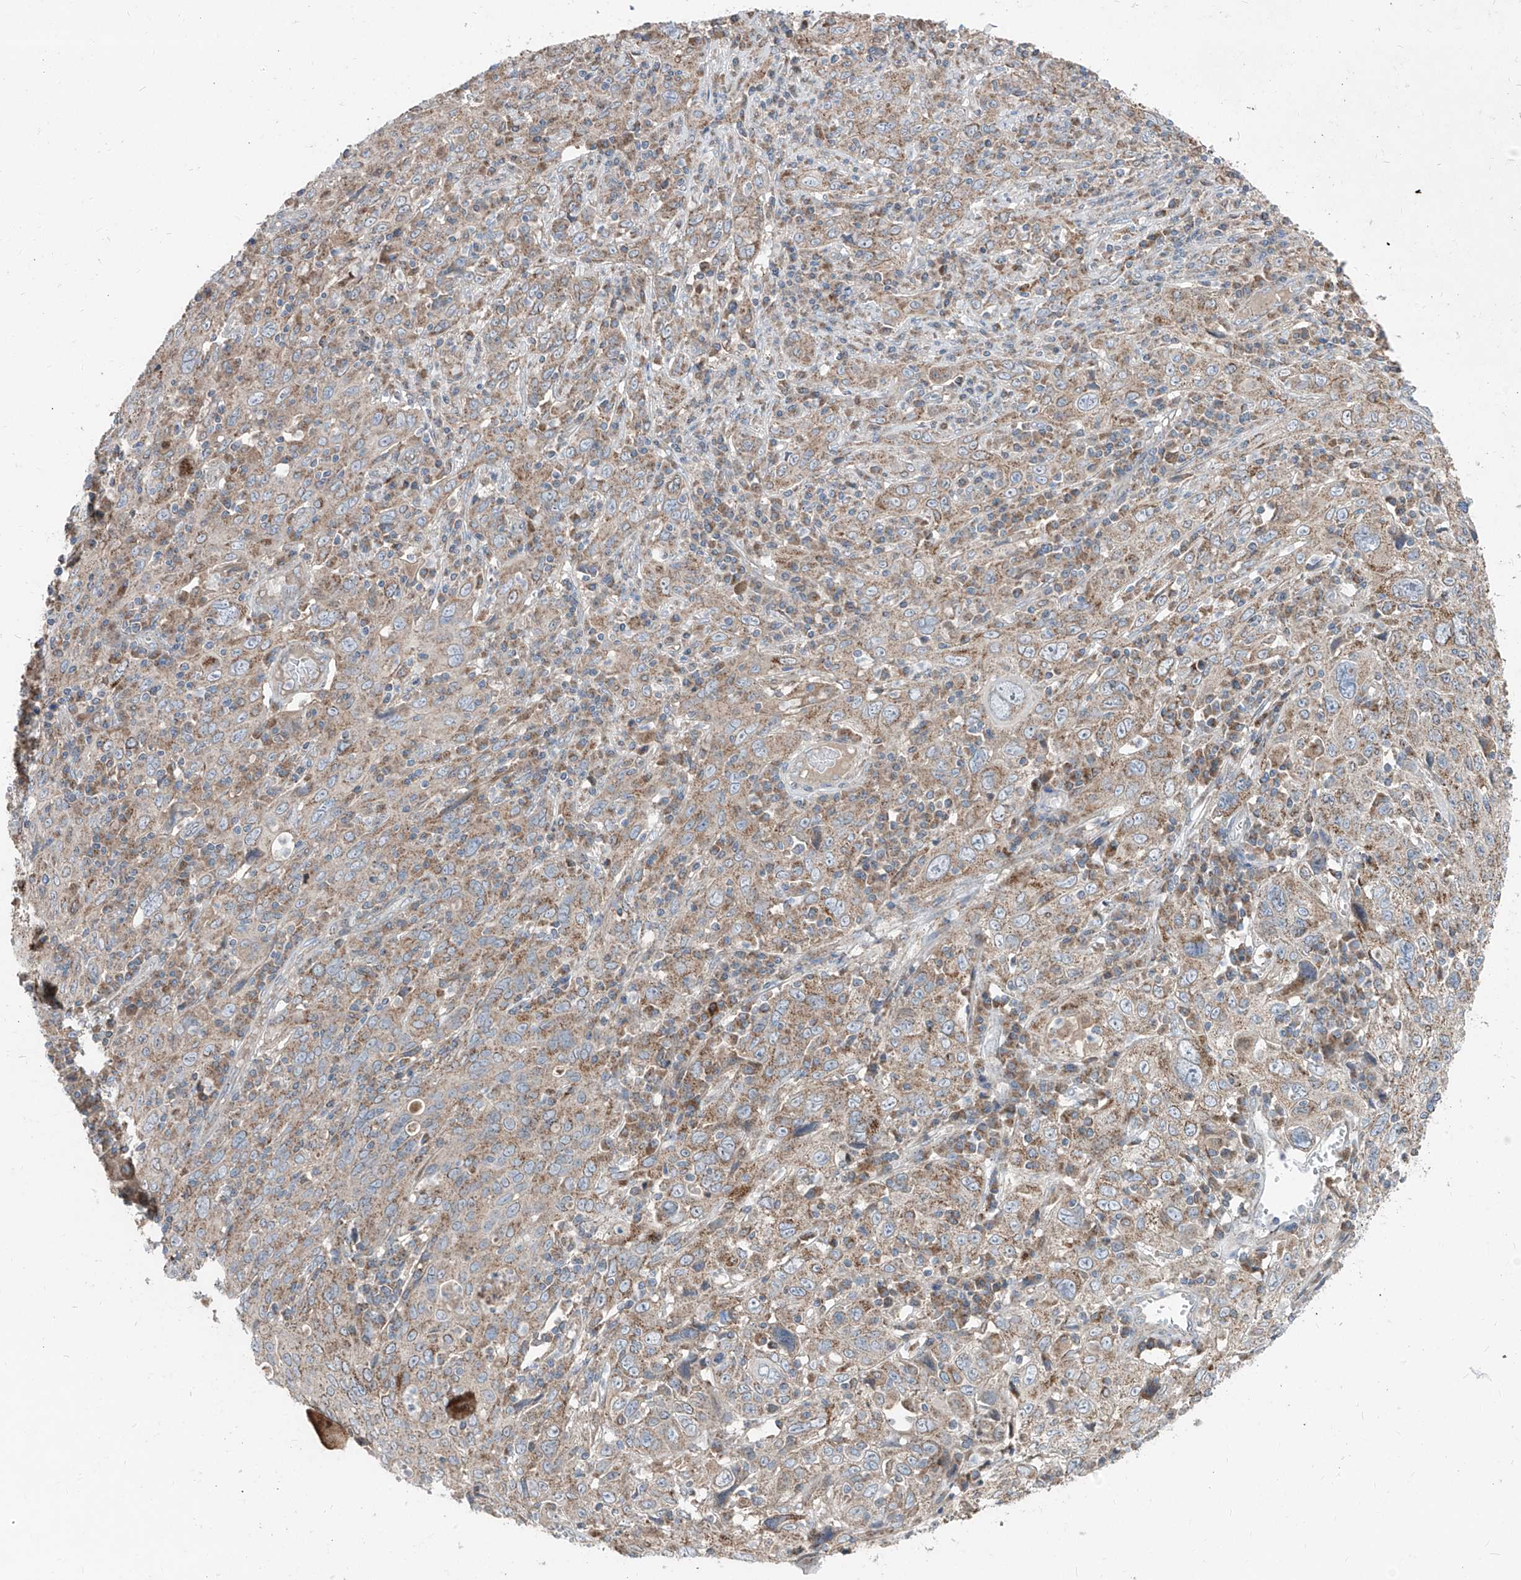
{"staining": {"intensity": "moderate", "quantity": ">75%", "location": "cytoplasmic/membranous"}, "tissue": "cervical cancer", "cell_type": "Tumor cells", "image_type": "cancer", "snomed": [{"axis": "morphology", "description": "Squamous cell carcinoma, NOS"}, {"axis": "topography", "description": "Cervix"}], "caption": "Tumor cells reveal moderate cytoplasmic/membranous expression in about >75% of cells in cervical cancer (squamous cell carcinoma).", "gene": "ABCD3", "patient": {"sex": "female", "age": 46}}